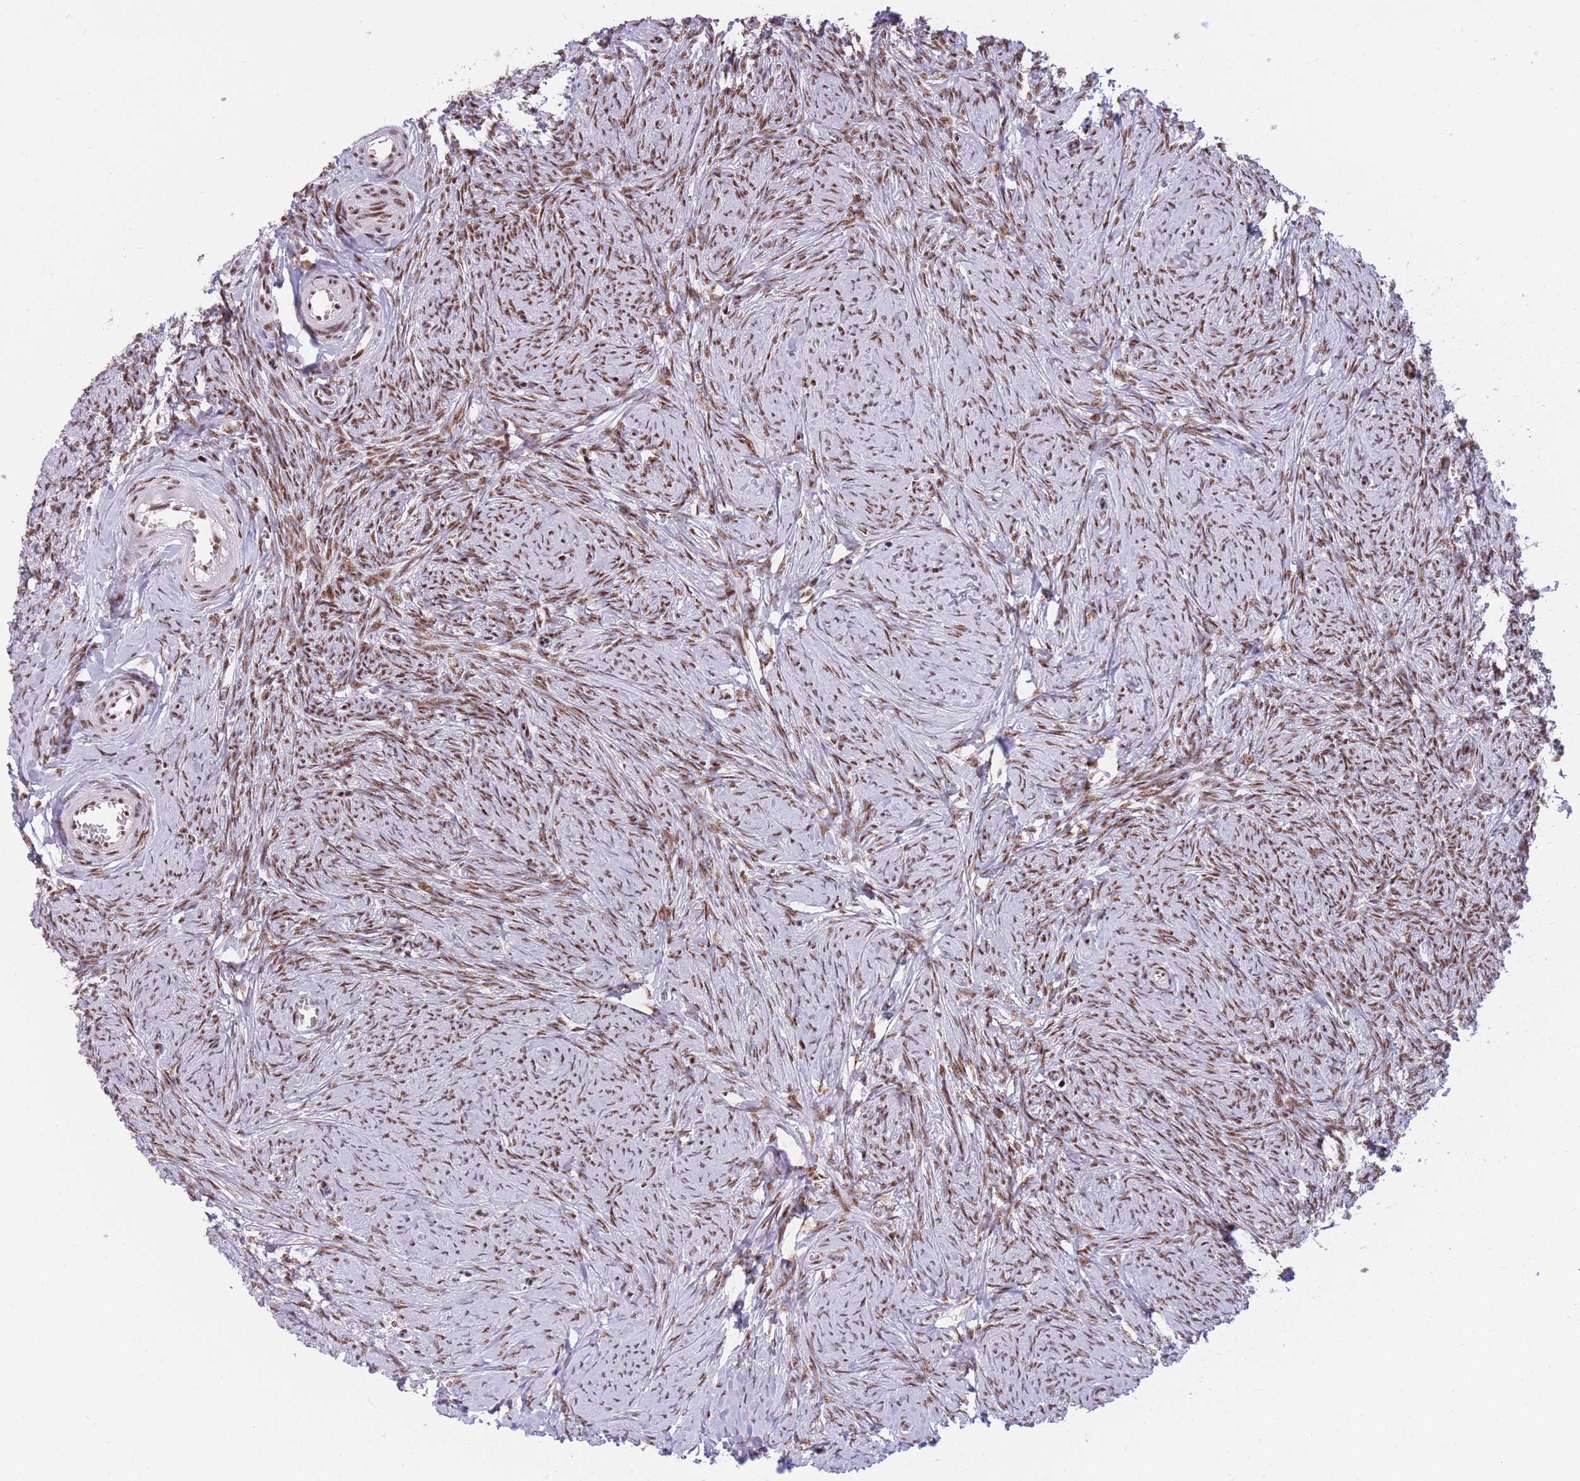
{"staining": {"intensity": "strong", "quantity": "25%-75%", "location": "nuclear"}, "tissue": "ovary", "cell_type": "Ovarian stroma cells", "image_type": "normal", "snomed": [{"axis": "morphology", "description": "Normal tissue, NOS"}, {"axis": "topography", "description": "Ovary"}], "caption": "Unremarkable ovary exhibits strong nuclear staining in about 25%-75% of ovarian stroma cells Nuclei are stained in blue..", "gene": "TMEM35B", "patient": {"sex": "female", "age": 44}}